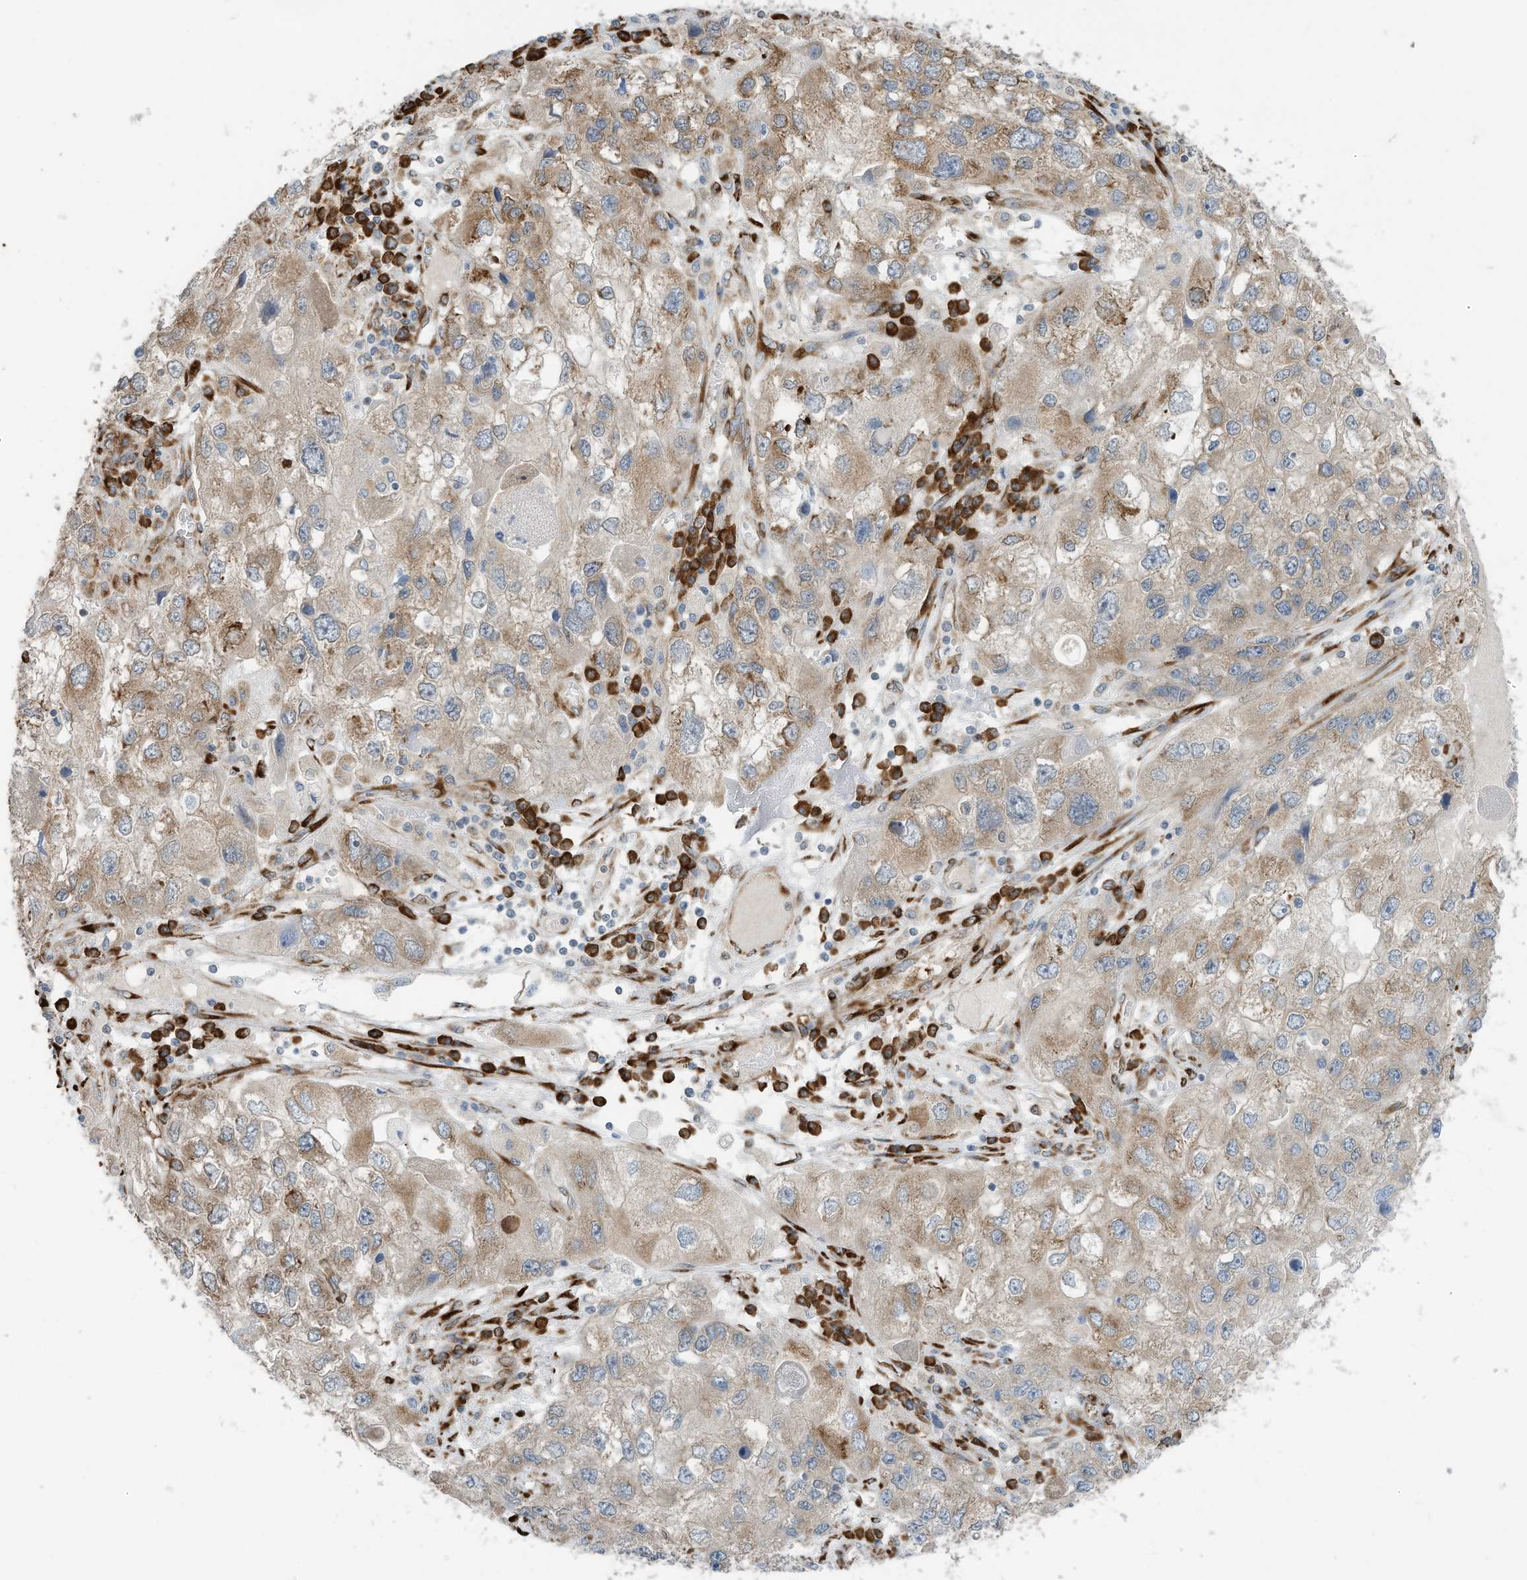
{"staining": {"intensity": "weak", "quantity": "25%-75%", "location": "cytoplasmic/membranous"}, "tissue": "endometrial cancer", "cell_type": "Tumor cells", "image_type": "cancer", "snomed": [{"axis": "morphology", "description": "Adenocarcinoma, NOS"}, {"axis": "topography", "description": "Endometrium"}], "caption": "A photomicrograph showing weak cytoplasmic/membranous staining in approximately 25%-75% of tumor cells in endometrial cancer, as visualized by brown immunohistochemical staining.", "gene": "ZBTB45", "patient": {"sex": "female", "age": 49}}